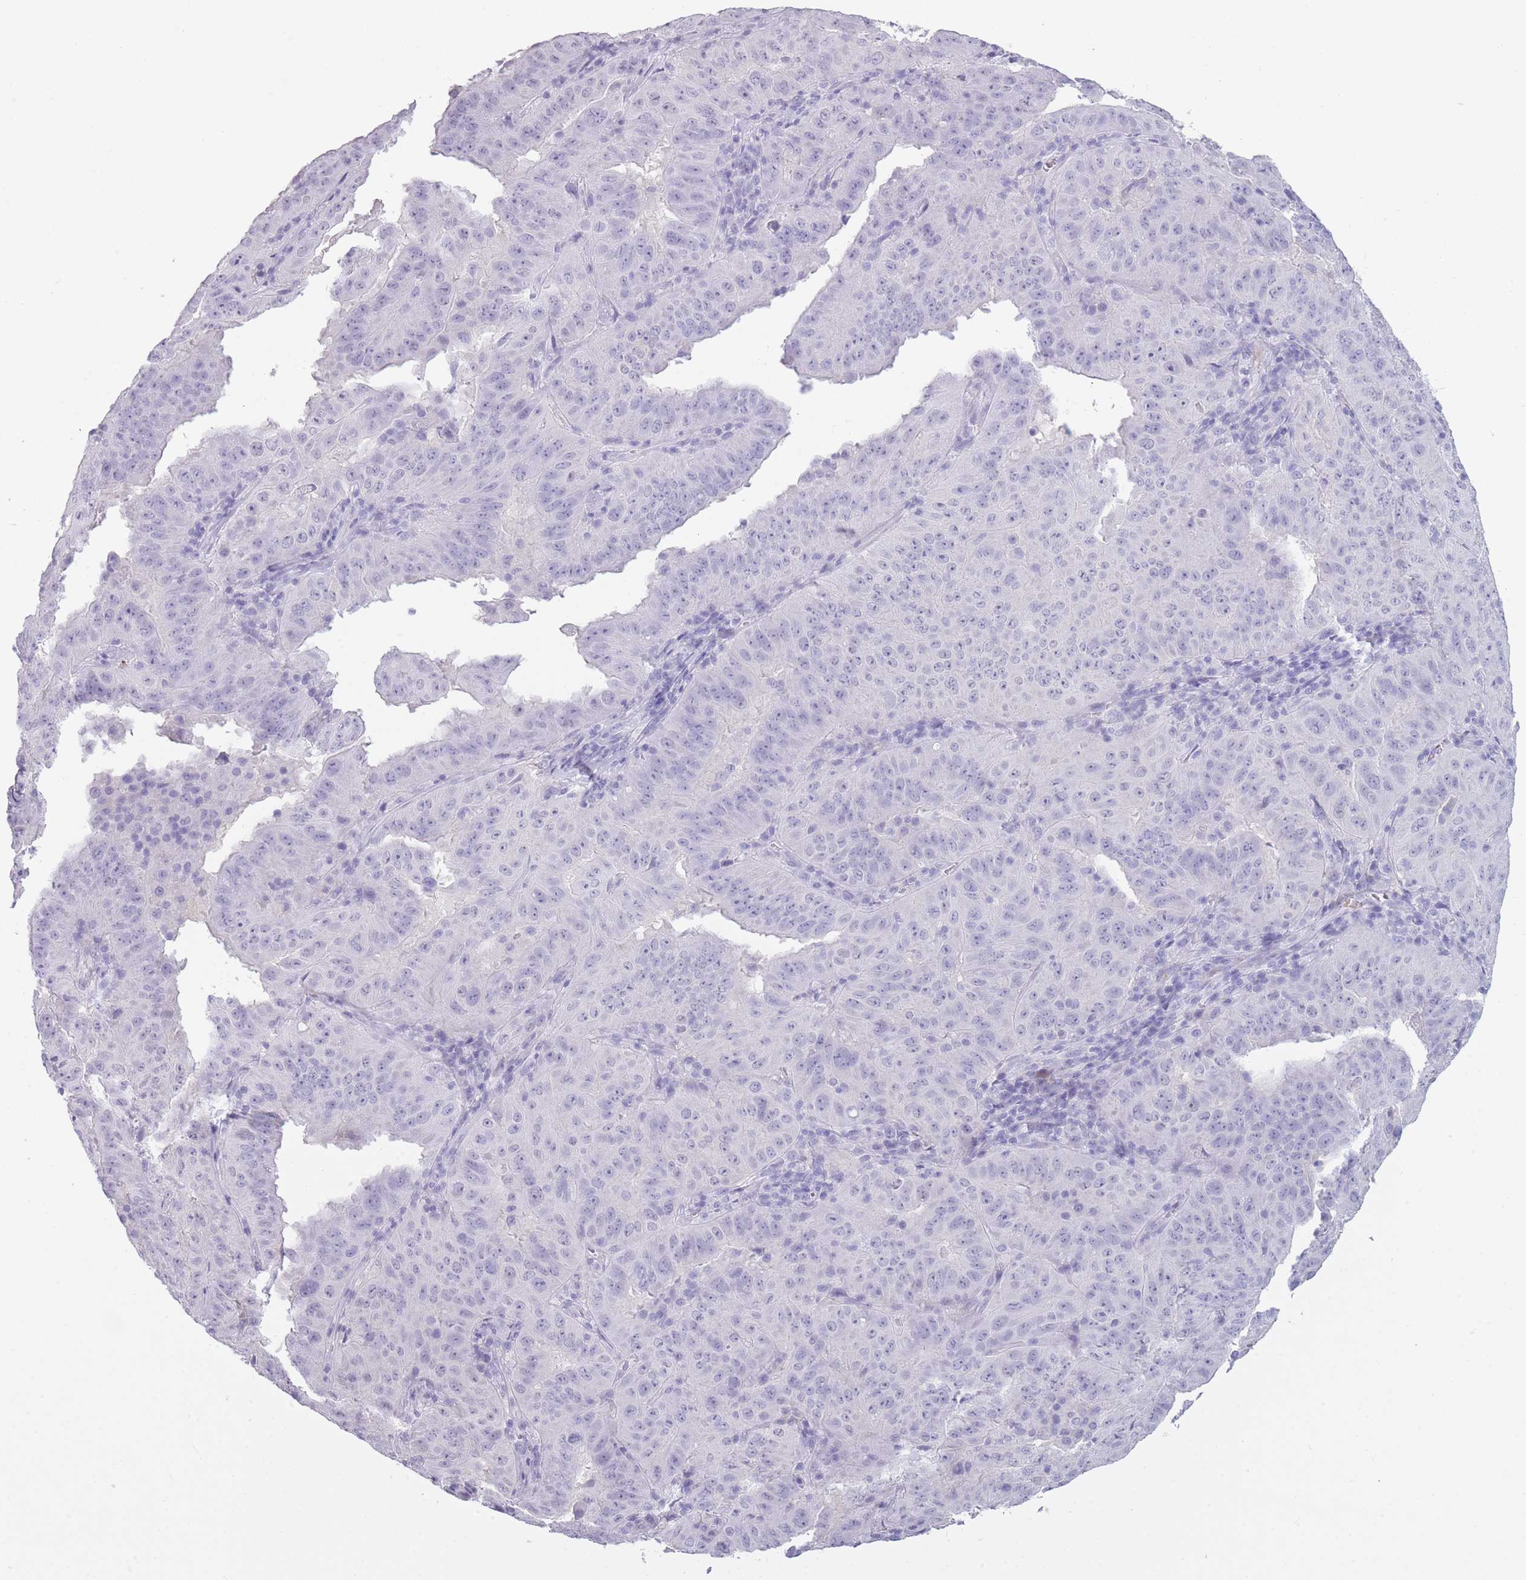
{"staining": {"intensity": "negative", "quantity": "none", "location": "none"}, "tissue": "pancreatic cancer", "cell_type": "Tumor cells", "image_type": "cancer", "snomed": [{"axis": "morphology", "description": "Adenocarcinoma, NOS"}, {"axis": "topography", "description": "Pancreas"}], "caption": "Image shows no protein staining in tumor cells of adenocarcinoma (pancreatic) tissue.", "gene": "OR7C1", "patient": {"sex": "male", "age": 63}}